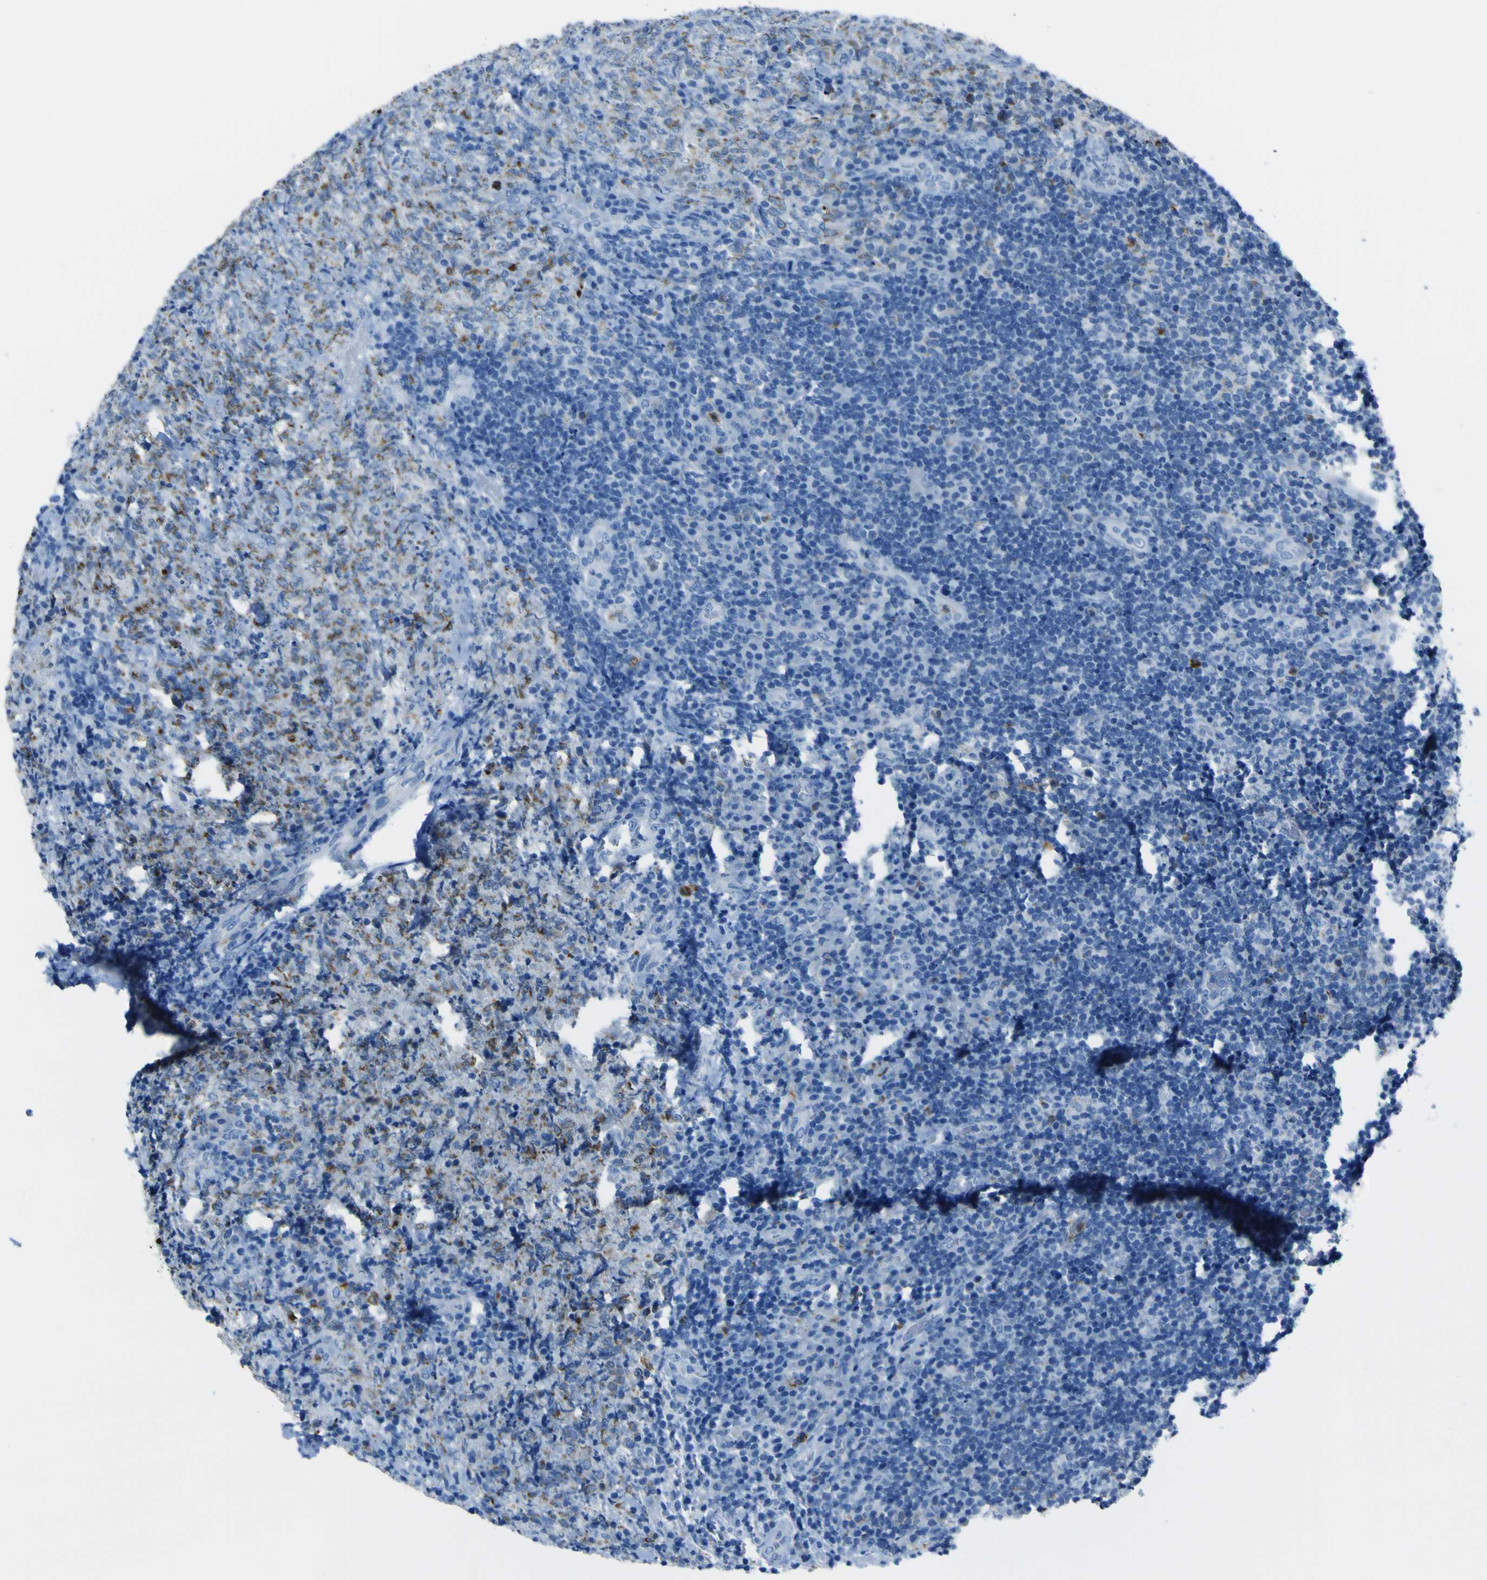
{"staining": {"intensity": "moderate", "quantity": "25%-75%", "location": "cytoplasmic/membranous"}, "tissue": "lymphoma", "cell_type": "Tumor cells", "image_type": "cancer", "snomed": [{"axis": "morphology", "description": "Malignant lymphoma, non-Hodgkin's type, High grade"}, {"axis": "topography", "description": "Tonsil"}], "caption": "Immunohistochemistry (IHC) of high-grade malignant lymphoma, non-Hodgkin's type demonstrates medium levels of moderate cytoplasmic/membranous staining in approximately 25%-75% of tumor cells.", "gene": "ACSL1", "patient": {"sex": "female", "age": 36}}